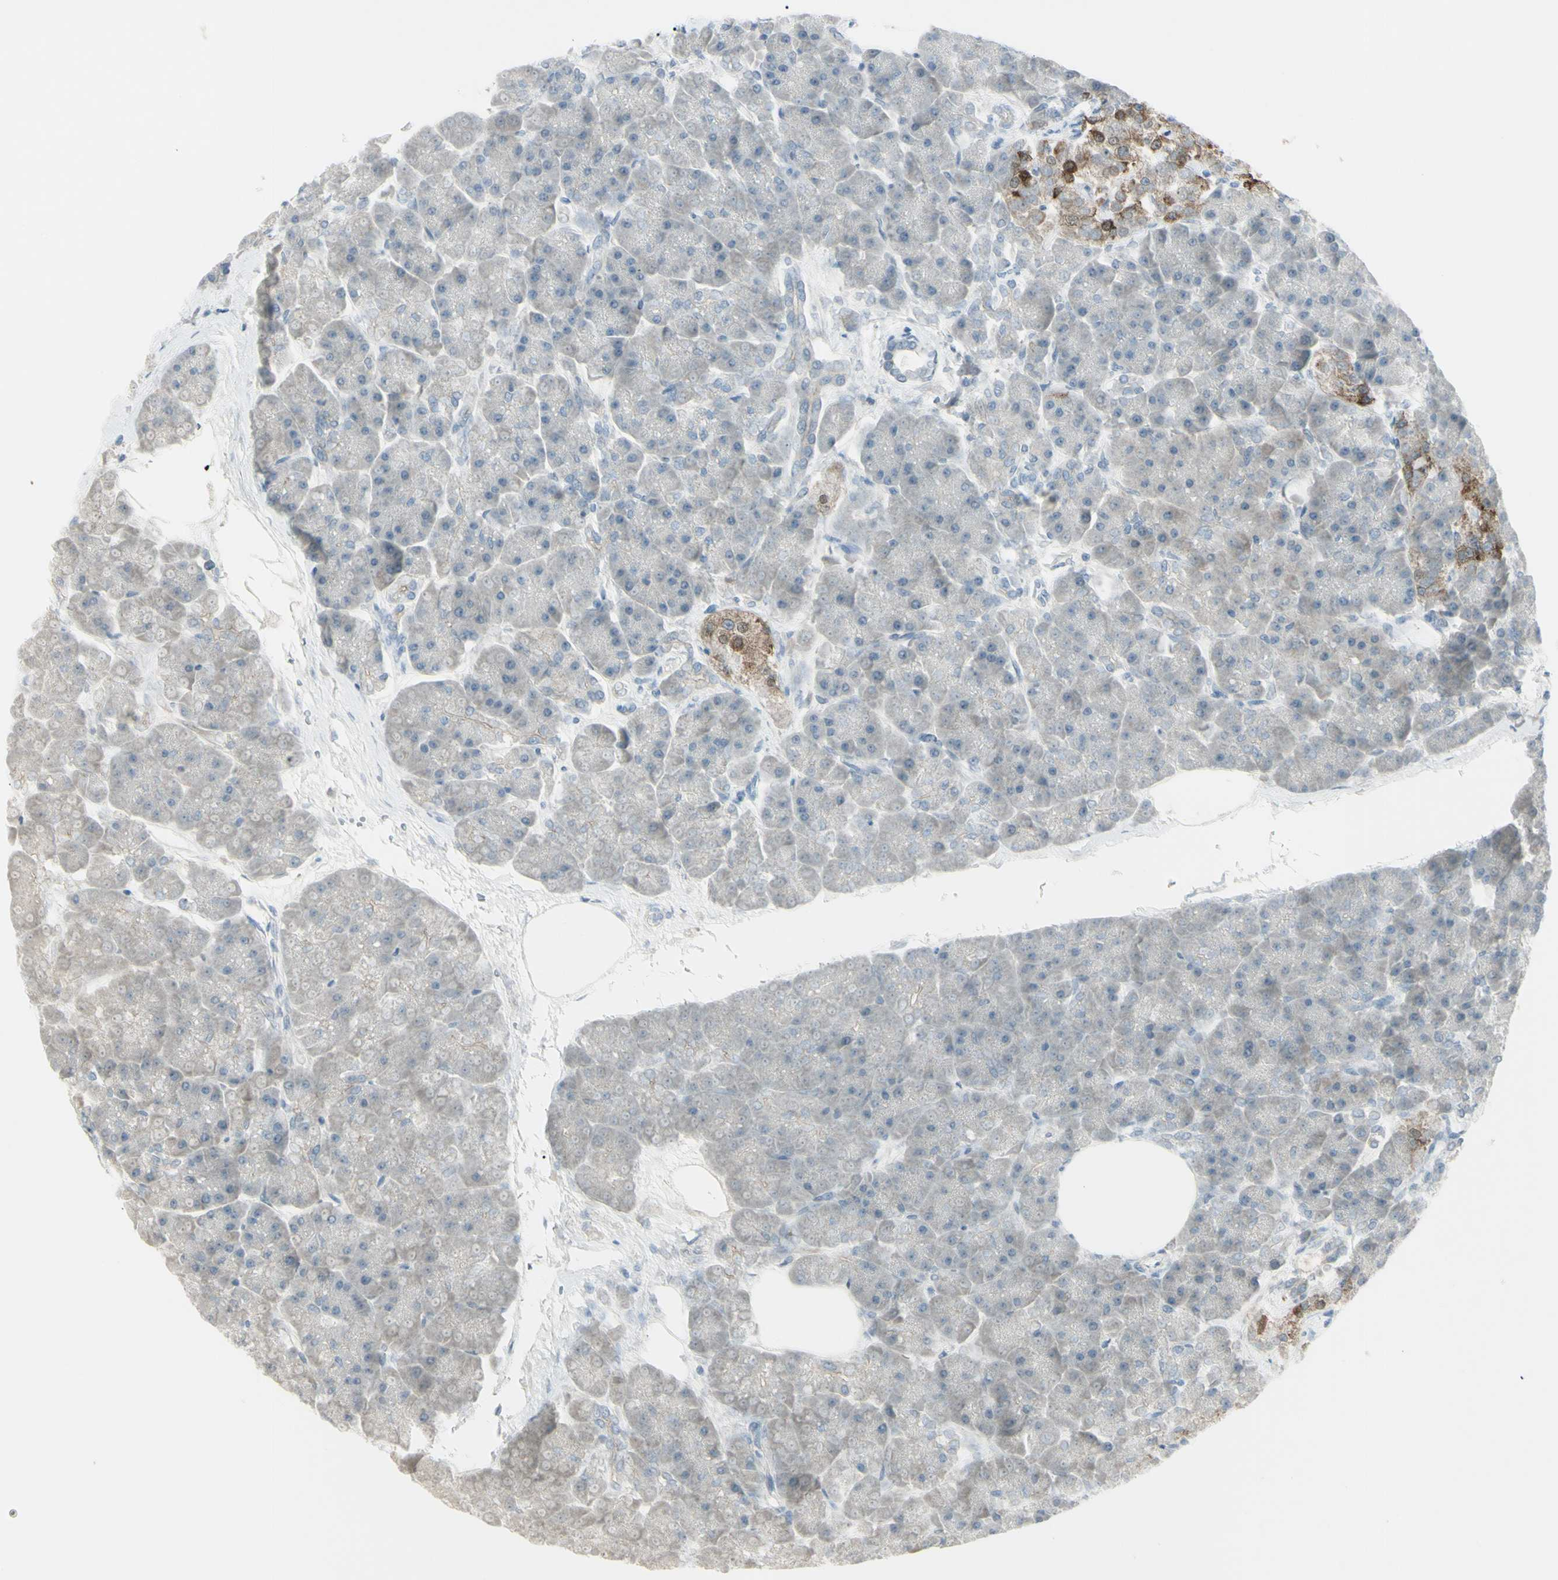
{"staining": {"intensity": "negative", "quantity": "none", "location": "none"}, "tissue": "pancreas", "cell_type": "Exocrine glandular cells", "image_type": "normal", "snomed": [{"axis": "morphology", "description": "Normal tissue, NOS"}, {"axis": "topography", "description": "Pancreas"}], "caption": "High power microscopy micrograph of an IHC image of unremarkable pancreas, revealing no significant positivity in exocrine glandular cells. Brightfield microscopy of immunohistochemistry stained with DAB (3,3'-diaminobenzidine) (brown) and hematoxylin (blue), captured at high magnification.", "gene": "SH3GL2", "patient": {"sex": "female", "age": 70}}